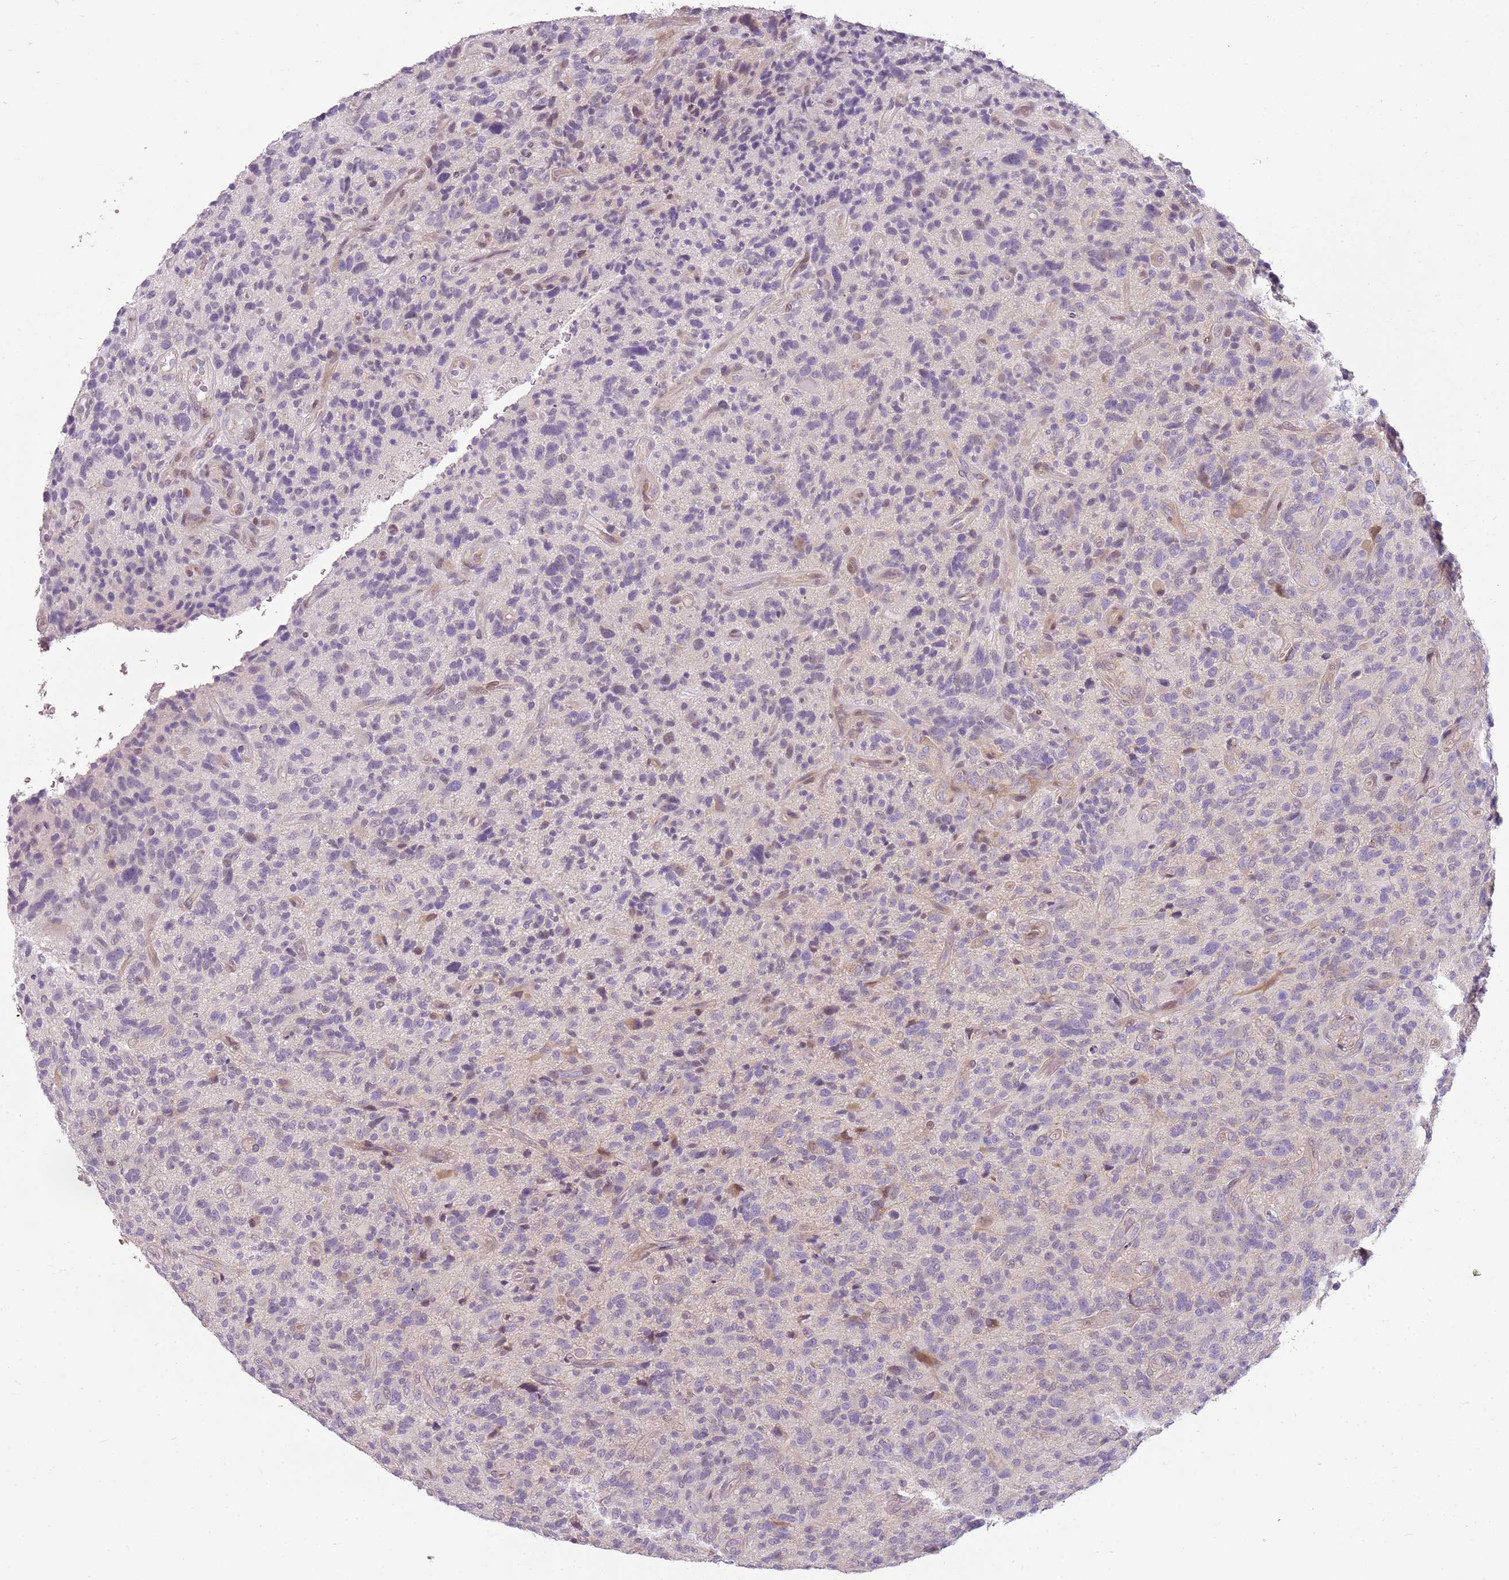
{"staining": {"intensity": "negative", "quantity": "none", "location": "none"}, "tissue": "glioma", "cell_type": "Tumor cells", "image_type": "cancer", "snomed": [{"axis": "morphology", "description": "Glioma, malignant, High grade"}, {"axis": "topography", "description": "Brain"}], "caption": "An immunohistochemistry (IHC) micrograph of glioma is shown. There is no staining in tumor cells of glioma. Nuclei are stained in blue.", "gene": "DEFB116", "patient": {"sex": "male", "age": 47}}